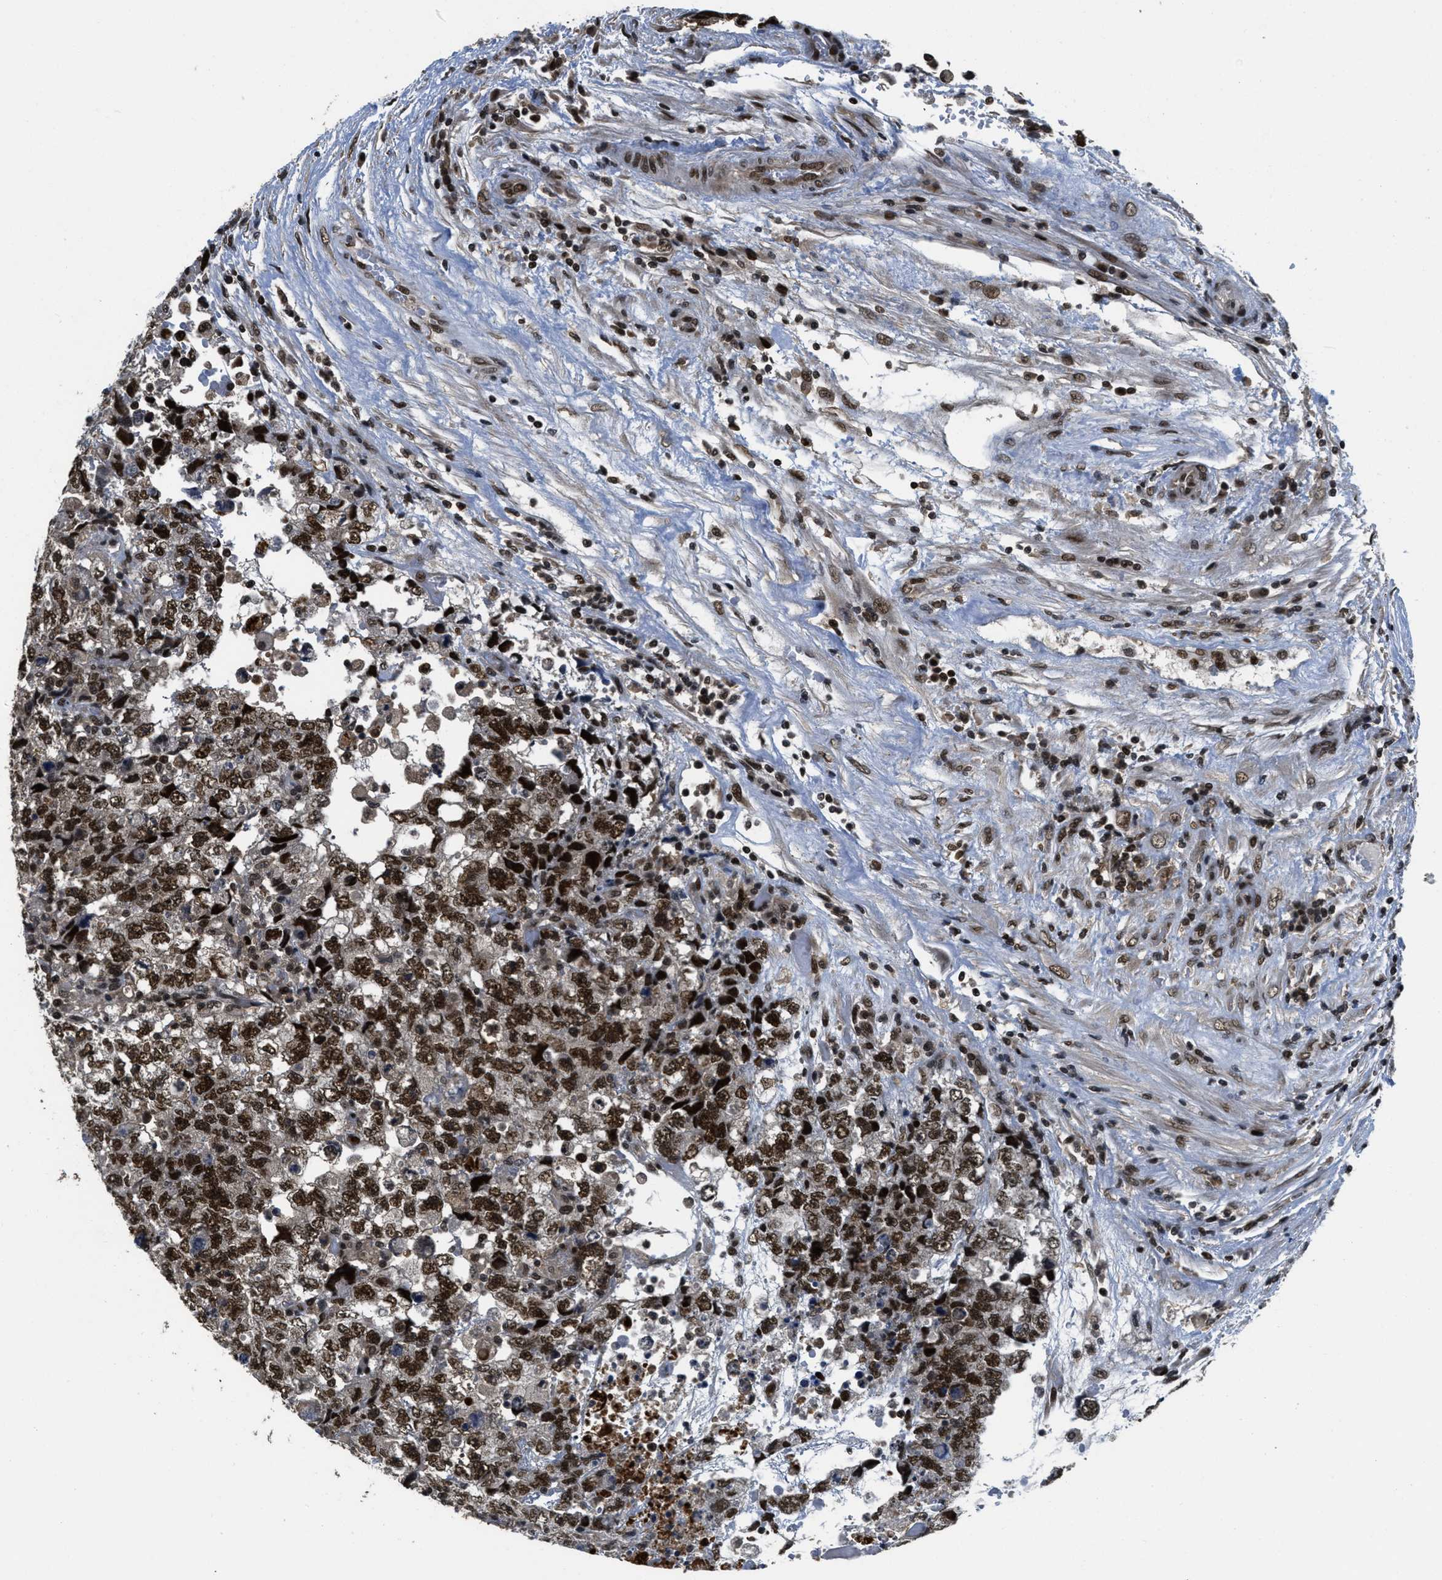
{"staining": {"intensity": "strong", "quantity": ">75%", "location": "nuclear"}, "tissue": "testis cancer", "cell_type": "Tumor cells", "image_type": "cancer", "snomed": [{"axis": "morphology", "description": "Carcinoma, Embryonal, NOS"}, {"axis": "topography", "description": "Testis"}], "caption": "This is a histology image of immunohistochemistry staining of testis cancer, which shows strong staining in the nuclear of tumor cells.", "gene": "CUL4B", "patient": {"sex": "male", "age": 36}}